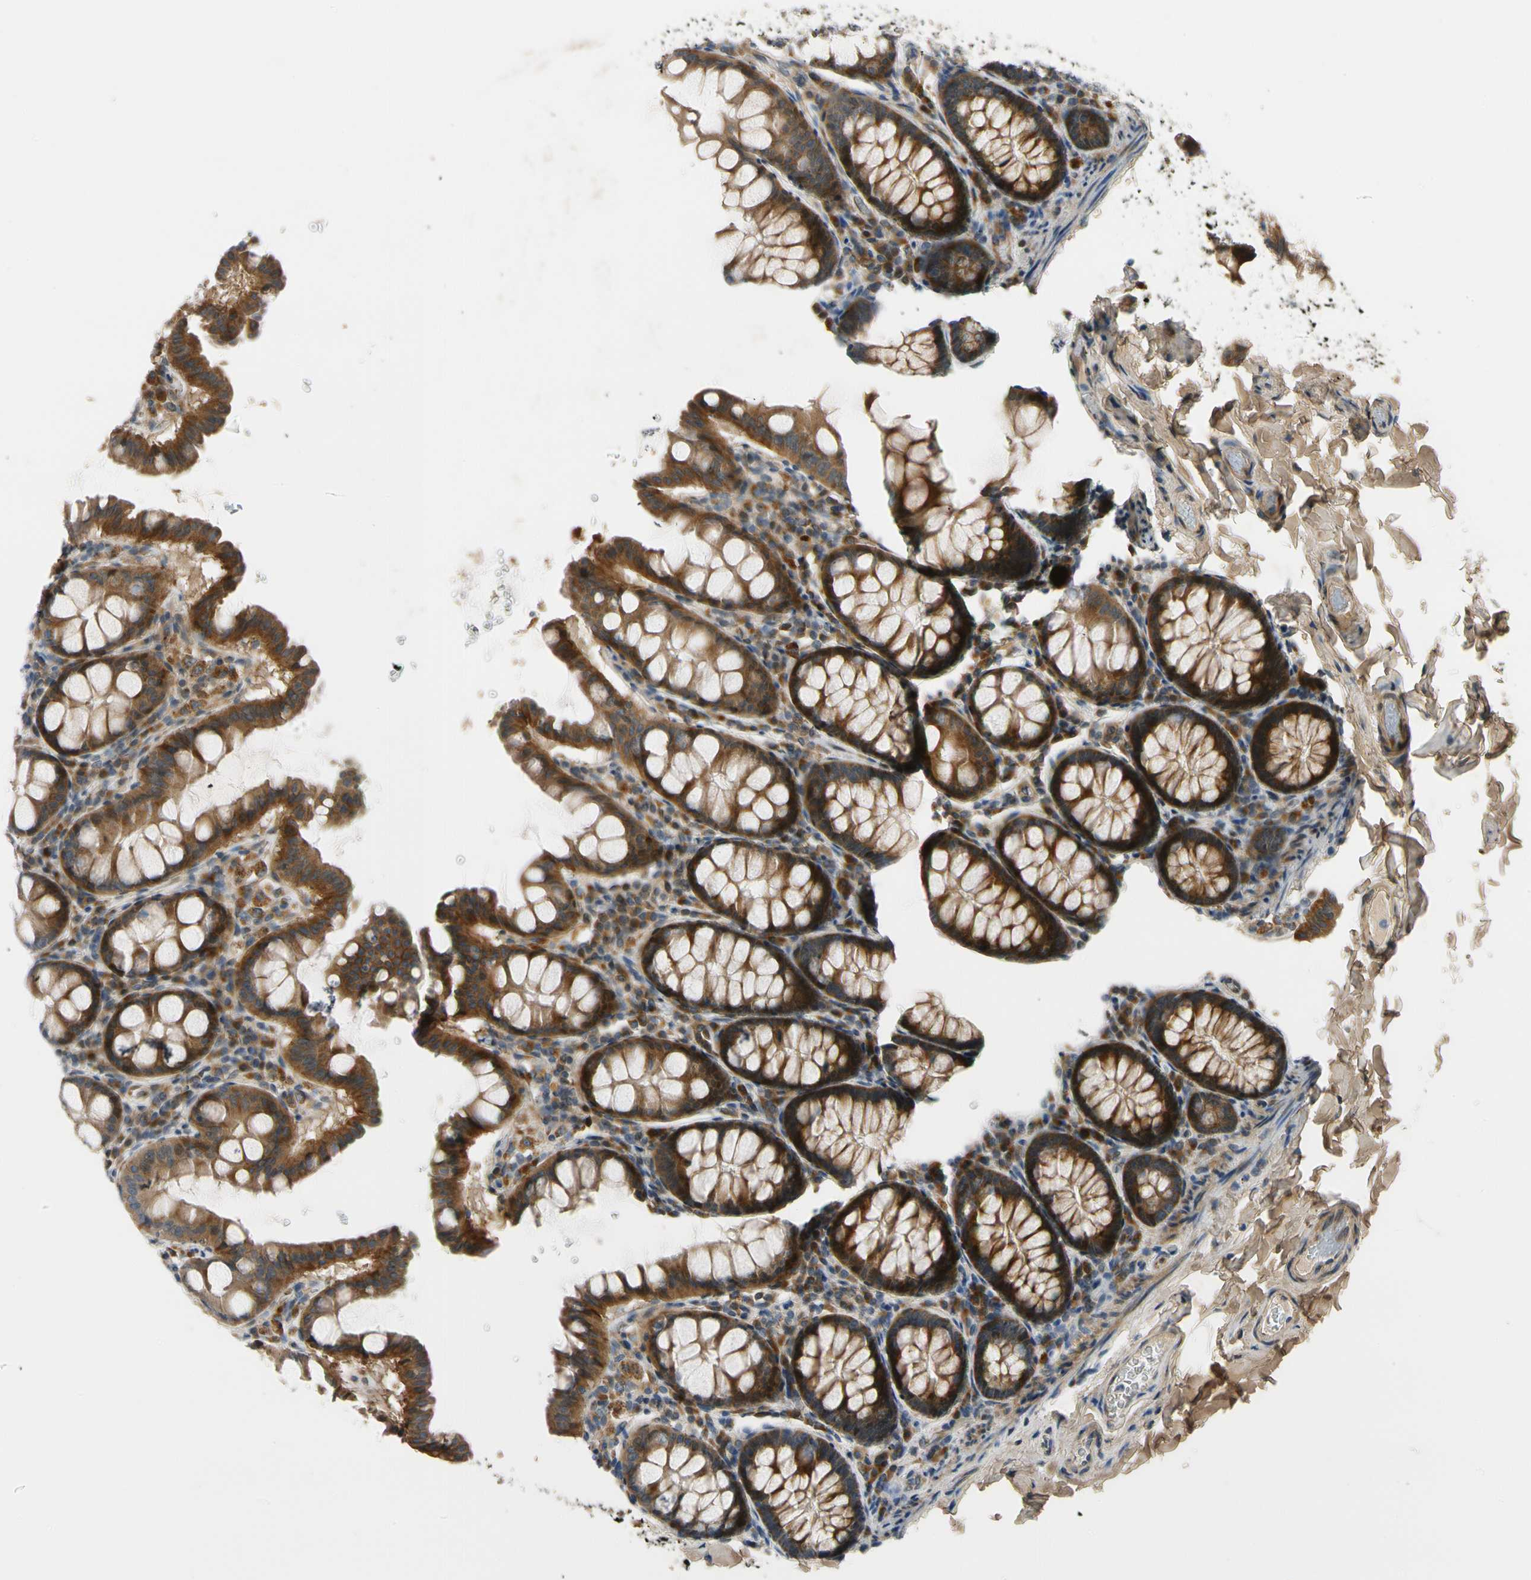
{"staining": {"intensity": "weak", "quantity": ">75%", "location": "cytoplasmic/membranous"}, "tissue": "colon", "cell_type": "Endothelial cells", "image_type": "normal", "snomed": [{"axis": "morphology", "description": "Normal tissue, NOS"}, {"axis": "topography", "description": "Colon"}], "caption": "Brown immunohistochemical staining in benign human colon shows weak cytoplasmic/membranous positivity in about >75% of endothelial cells.", "gene": "MST1R", "patient": {"sex": "female", "age": 61}}